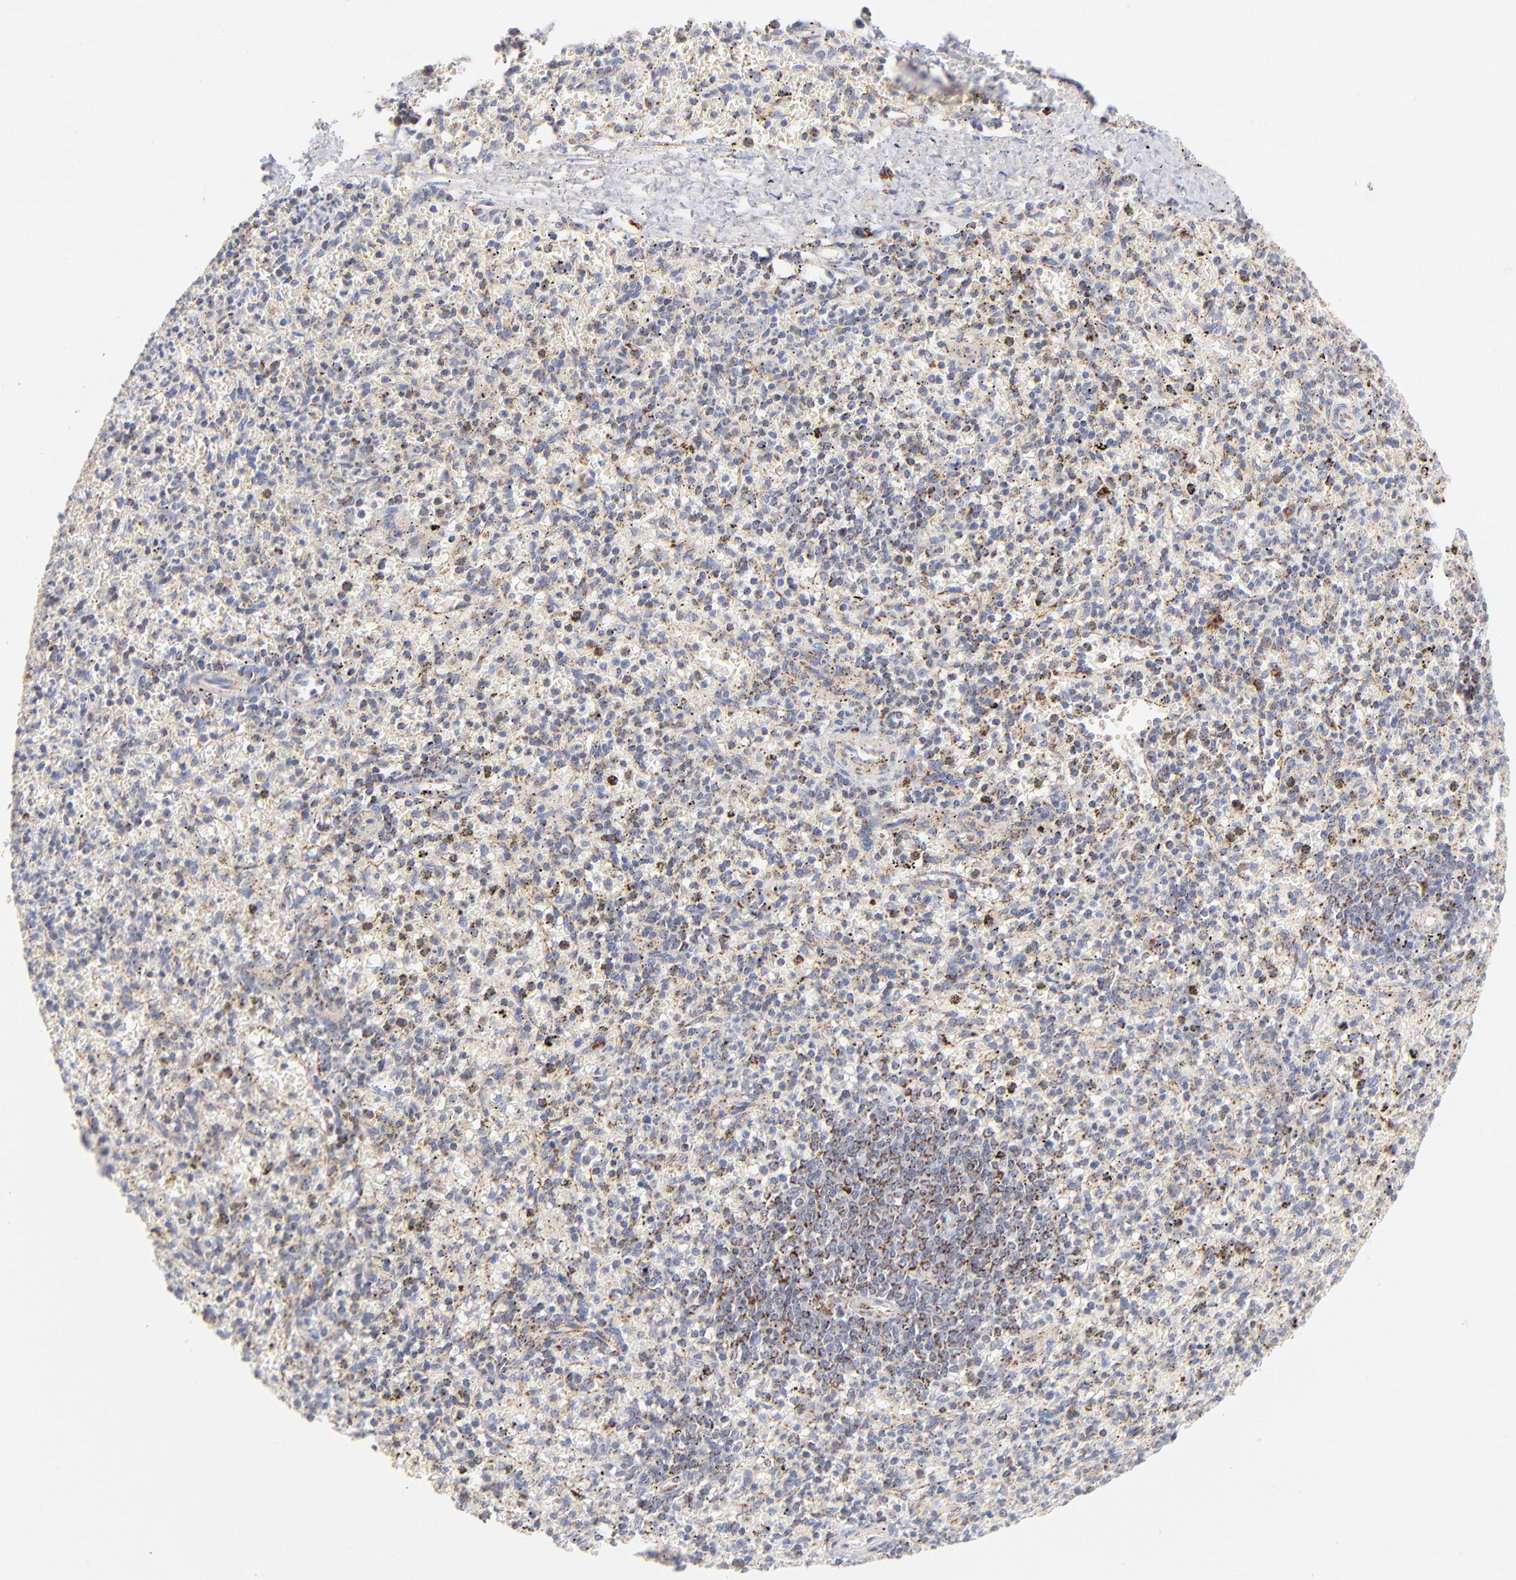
{"staining": {"intensity": "moderate", "quantity": "25%-75%", "location": "cytoplasmic/membranous"}, "tissue": "spleen", "cell_type": "Cells in red pulp", "image_type": "normal", "snomed": [{"axis": "morphology", "description": "Normal tissue, NOS"}, {"axis": "topography", "description": "Spleen"}], "caption": "This is an image of immunohistochemistry (IHC) staining of unremarkable spleen, which shows moderate positivity in the cytoplasmic/membranous of cells in red pulp.", "gene": "DLAT", "patient": {"sex": "male", "age": 72}}